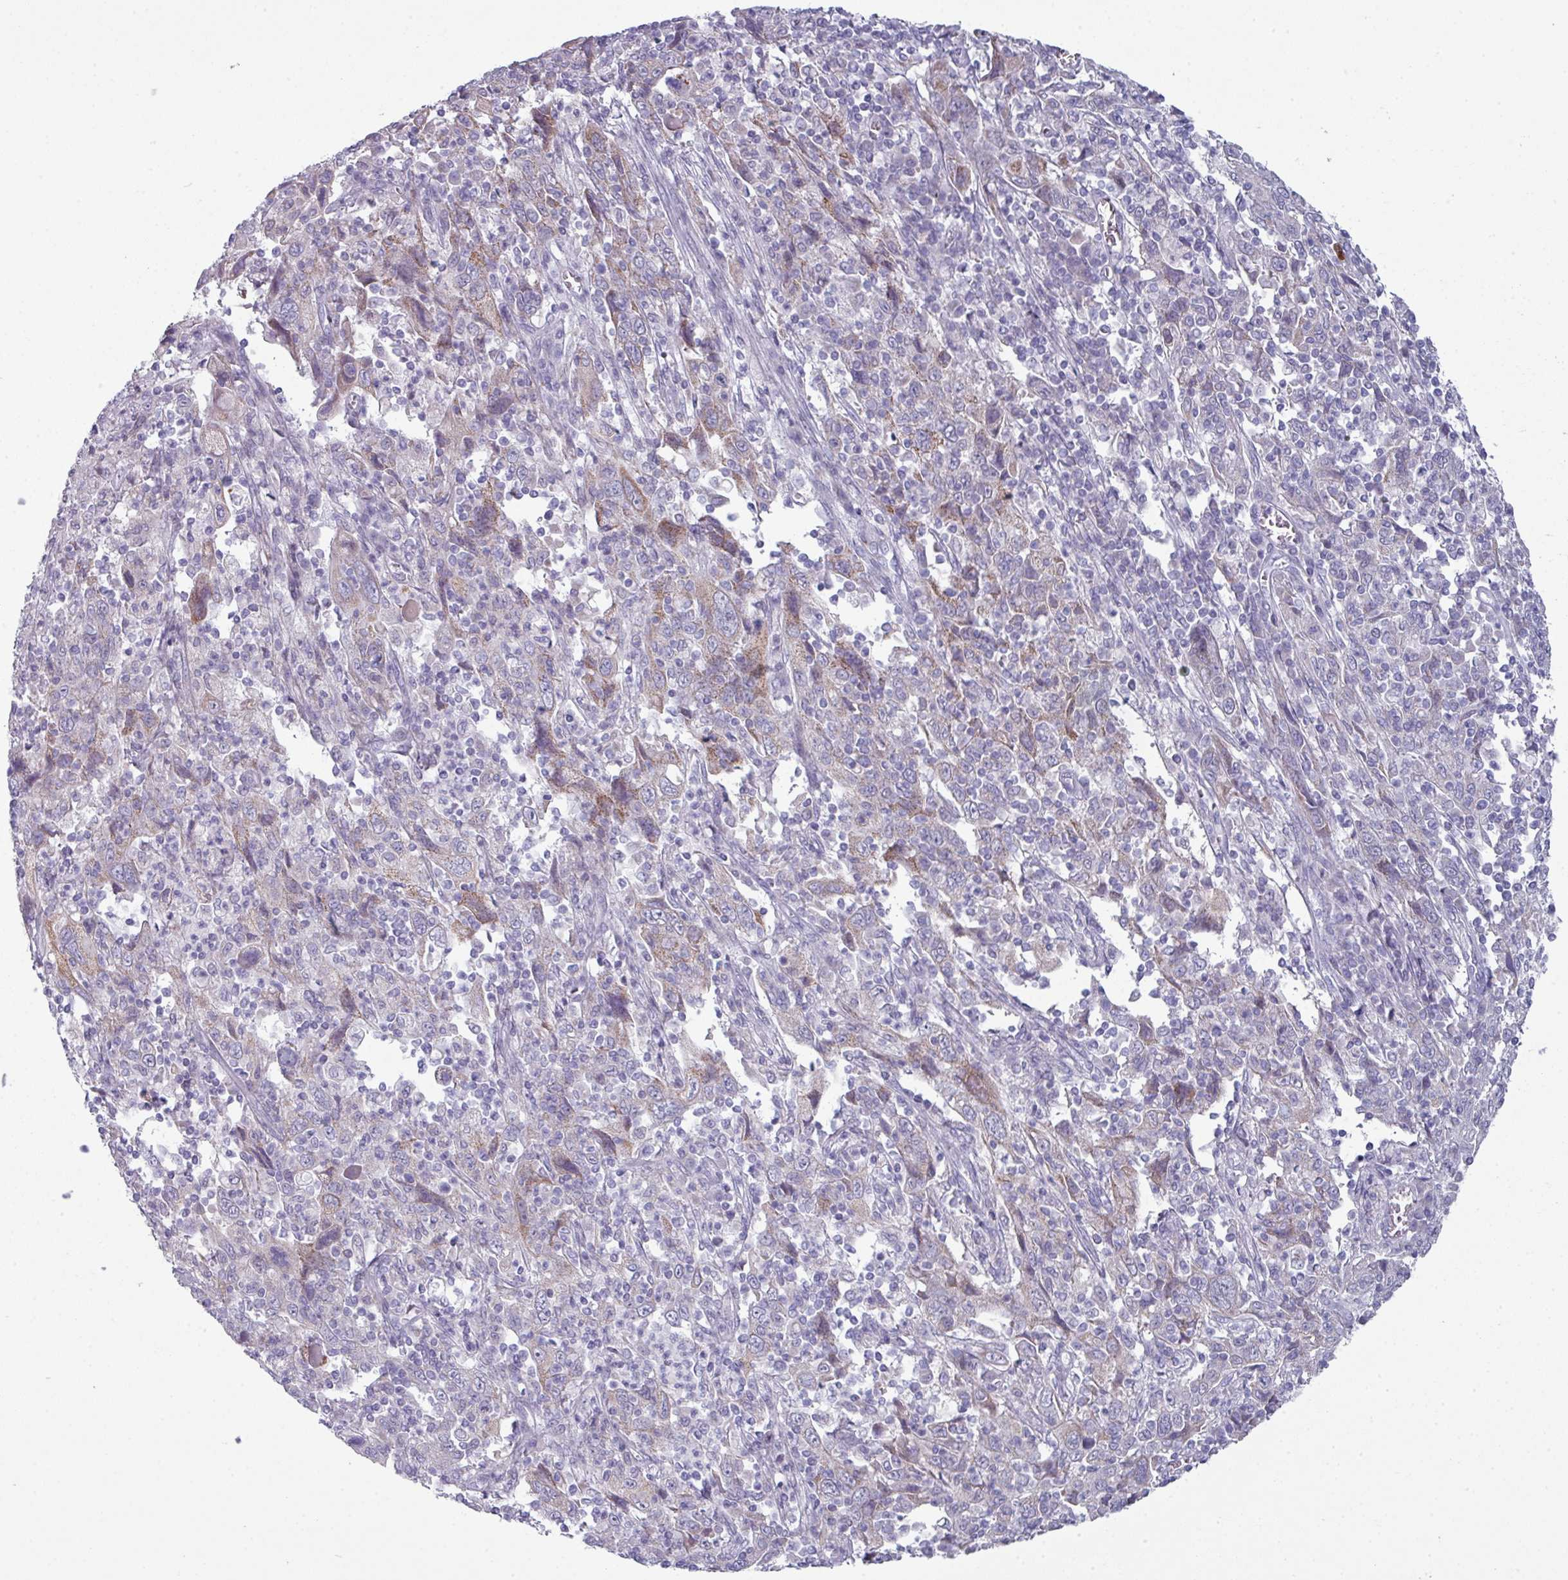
{"staining": {"intensity": "moderate", "quantity": "<25%", "location": "cytoplasmic/membranous"}, "tissue": "cervical cancer", "cell_type": "Tumor cells", "image_type": "cancer", "snomed": [{"axis": "morphology", "description": "Squamous cell carcinoma, NOS"}, {"axis": "topography", "description": "Cervix"}], "caption": "Immunohistochemistry (IHC) image of neoplastic tissue: cervical cancer stained using immunohistochemistry (IHC) displays low levels of moderate protein expression localized specifically in the cytoplasmic/membranous of tumor cells, appearing as a cytoplasmic/membranous brown color.", "gene": "ZNF615", "patient": {"sex": "female", "age": 46}}